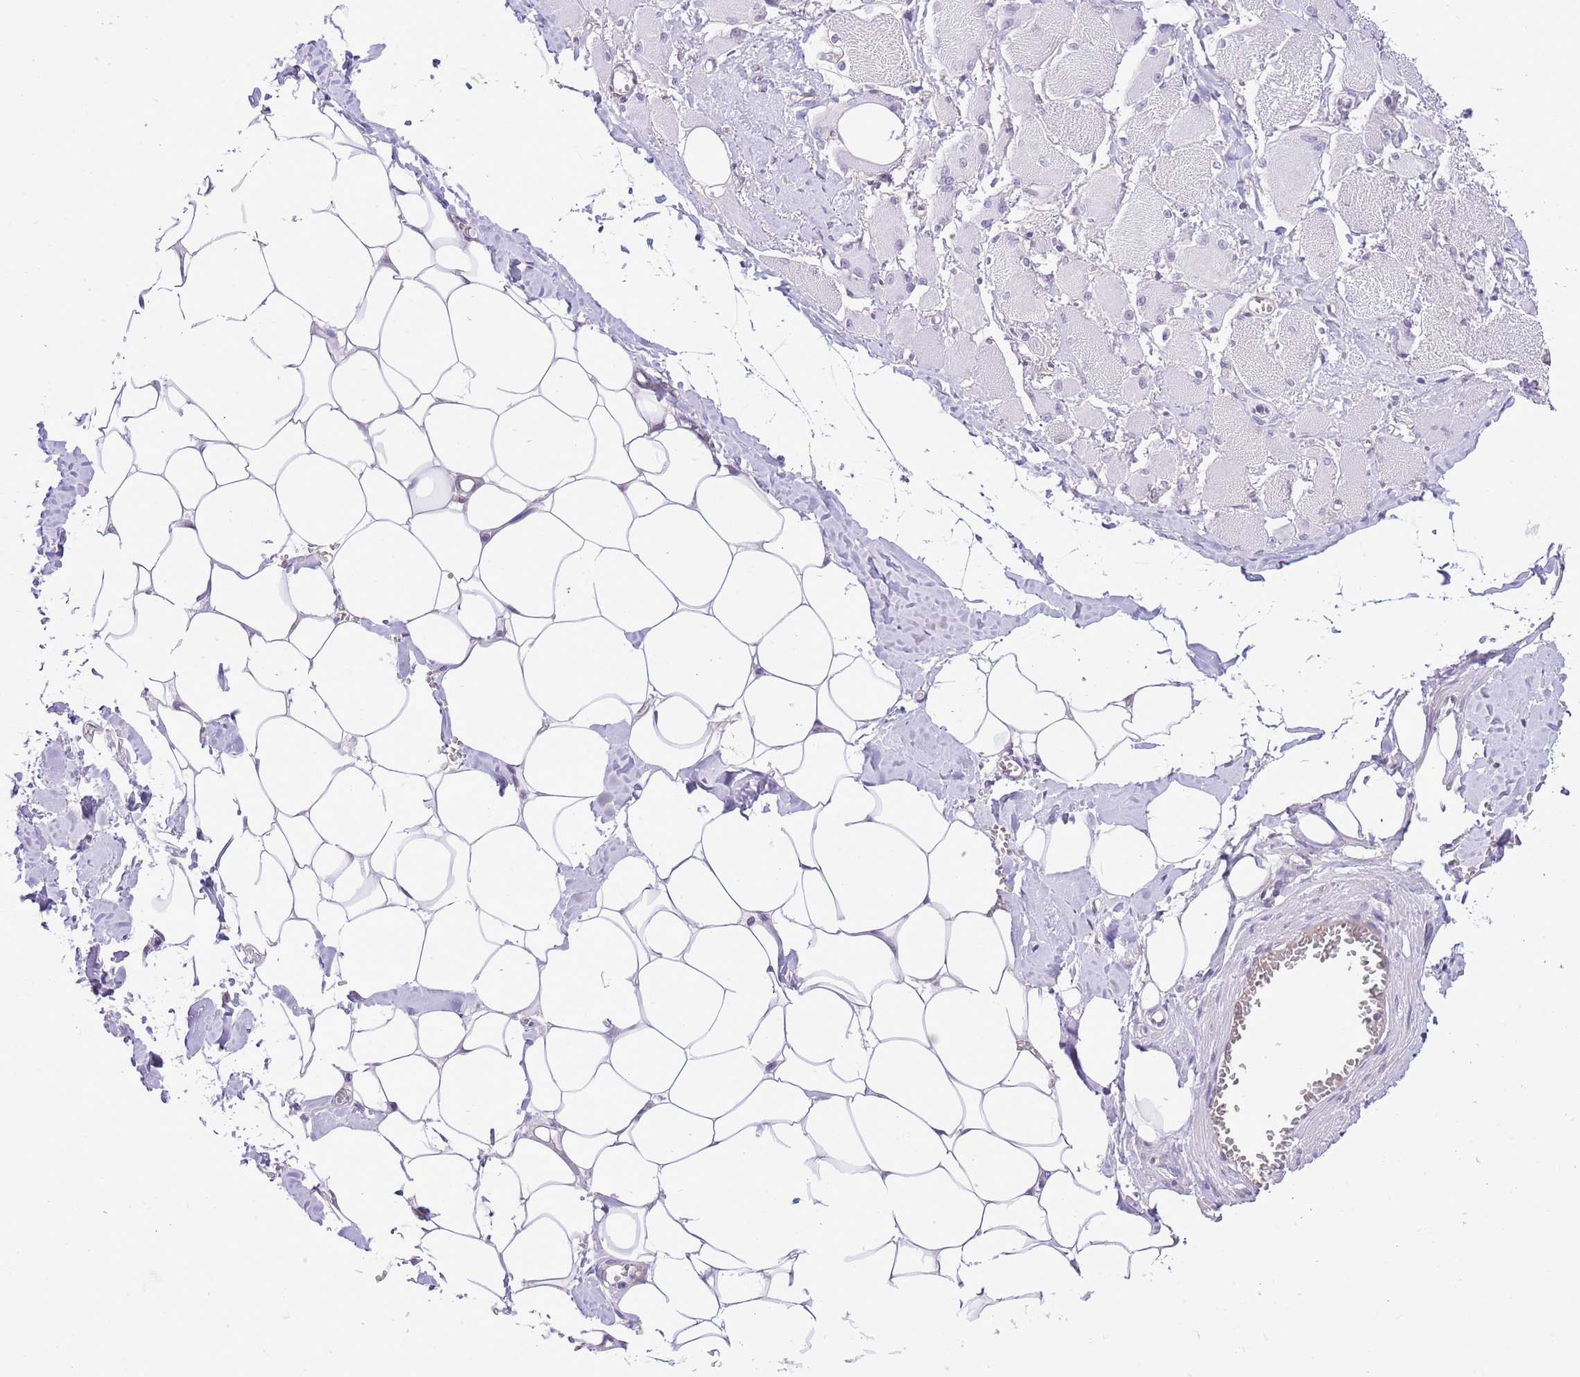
{"staining": {"intensity": "negative", "quantity": "none", "location": "none"}, "tissue": "skeletal muscle", "cell_type": "Myocytes", "image_type": "normal", "snomed": [{"axis": "morphology", "description": "Normal tissue, NOS"}, {"axis": "morphology", "description": "Basal cell carcinoma"}, {"axis": "topography", "description": "Skeletal muscle"}], "caption": "A photomicrograph of skeletal muscle stained for a protein exhibits no brown staining in myocytes. (DAB (3,3'-diaminobenzidine) immunohistochemistry, high magnification).", "gene": "MIDN", "patient": {"sex": "female", "age": 64}}